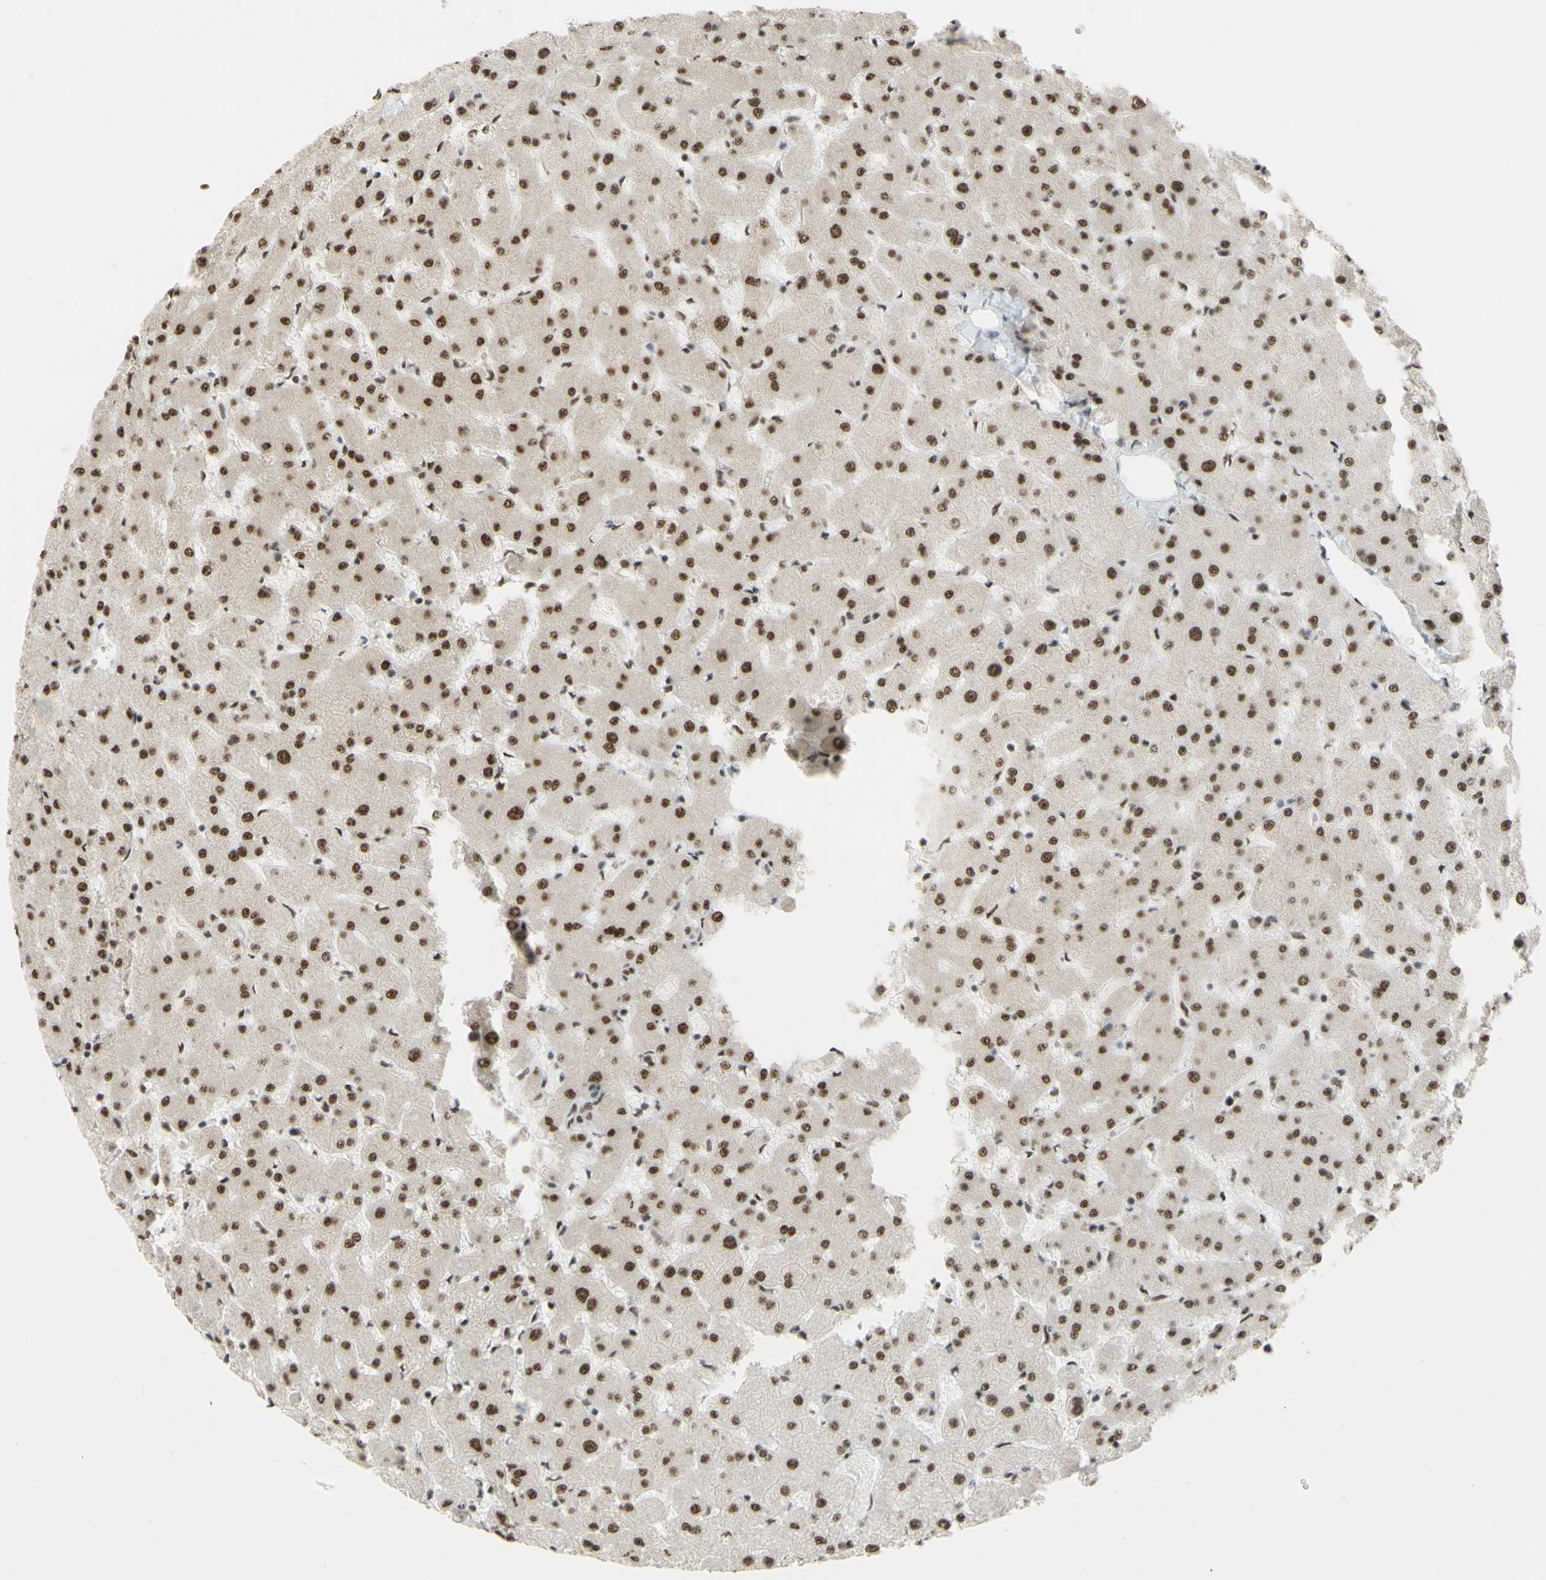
{"staining": {"intensity": "moderate", "quantity": ">75%", "location": "nuclear"}, "tissue": "liver", "cell_type": "Cholangiocytes", "image_type": "normal", "snomed": [{"axis": "morphology", "description": "Normal tissue, NOS"}, {"axis": "topography", "description": "Liver"}], "caption": "IHC of normal human liver displays medium levels of moderate nuclear staining in about >75% of cholangiocytes.", "gene": "SAP18", "patient": {"sex": "female", "age": 63}}